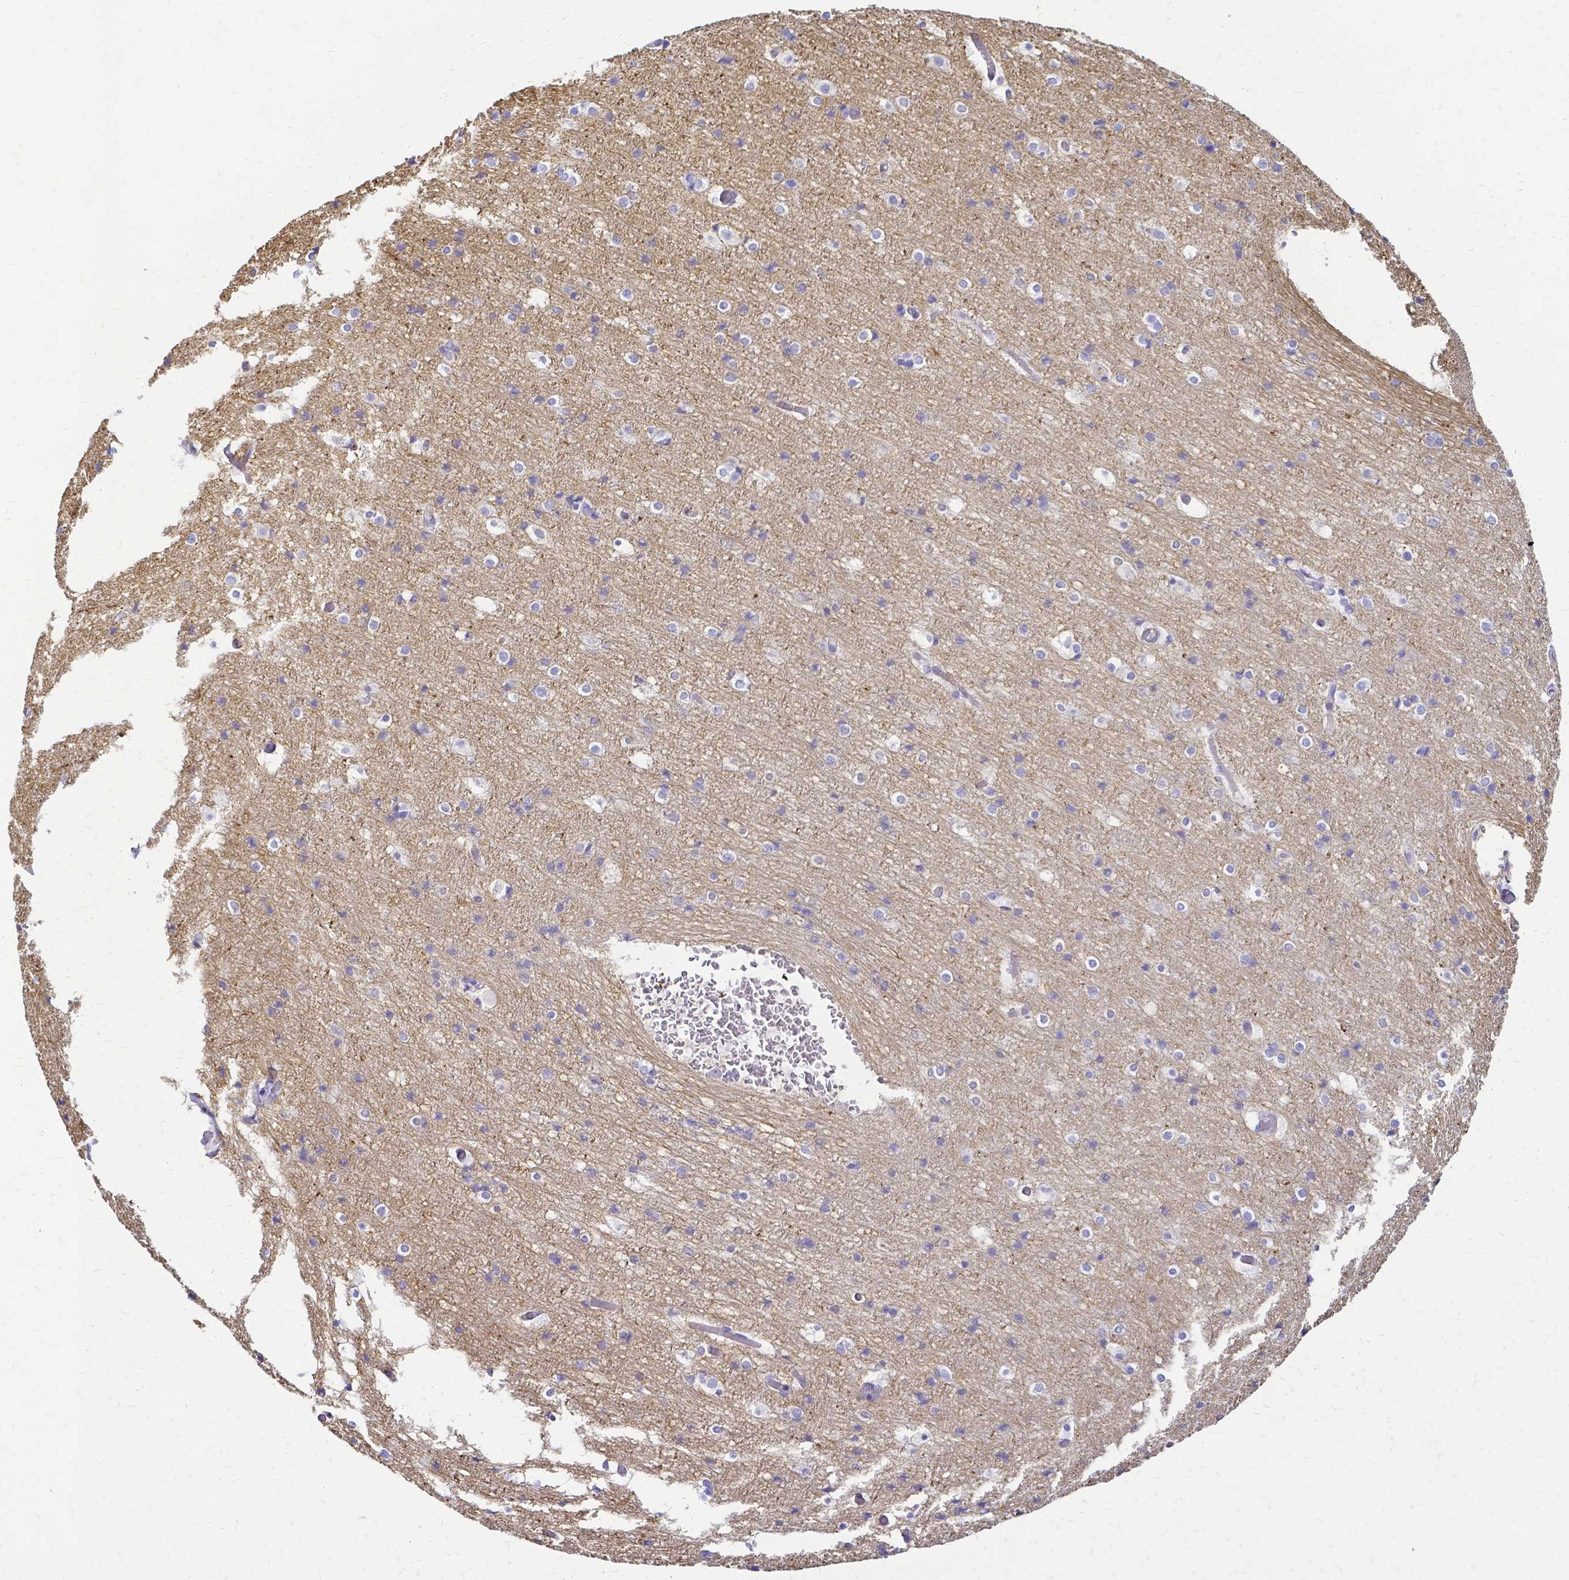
{"staining": {"intensity": "negative", "quantity": "none", "location": "none"}, "tissue": "cerebral cortex", "cell_type": "Endothelial cells", "image_type": "normal", "snomed": [{"axis": "morphology", "description": "Normal tissue, NOS"}, {"axis": "topography", "description": "Cerebral cortex"}], "caption": "Human cerebral cortex stained for a protein using immunohistochemistry displays no positivity in endothelial cells.", "gene": "HSPA12A", "patient": {"sex": "female", "age": 52}}